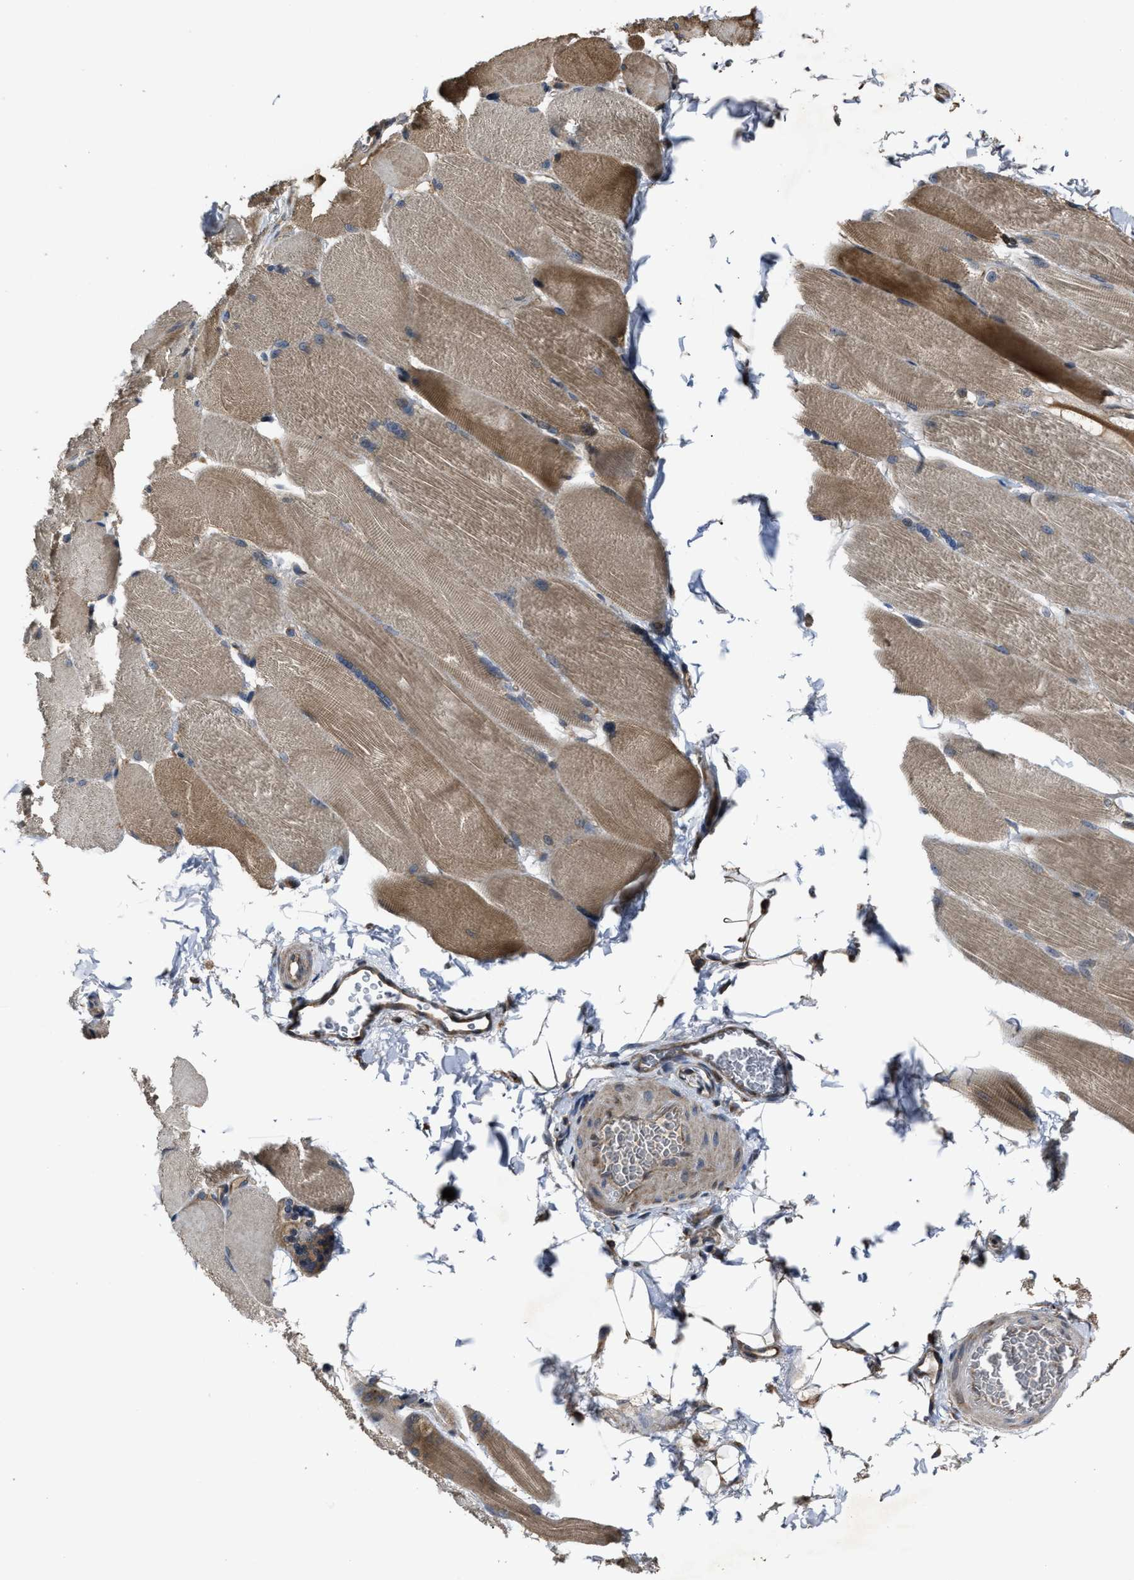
{"staining": {"intensity": "moderate", "quantity": "25%-75%", "location": "cytoplasmic/membranous"}, "tissue": "skeletal muscle", "cell_type": "Myocytes", "image_type": "normal", "snomed": [{"axis": "morphology", "description": "Normal tissue, NOS"}, {"axis": "topography", "description": "Skin"}, {"axis": "topography", "description": "Skeletal muscle"}], "caption": "Normal skeletal muscle exhibits moderate cytoplasmic/membranous staining in about 25%-75% of myocytes (DAB (3,3'-diaminobenzidine) = brown stain, brightfield microscopy at high magnification)..", "gene": "PASK", "patient": {"sex": "male", "age": 83}}